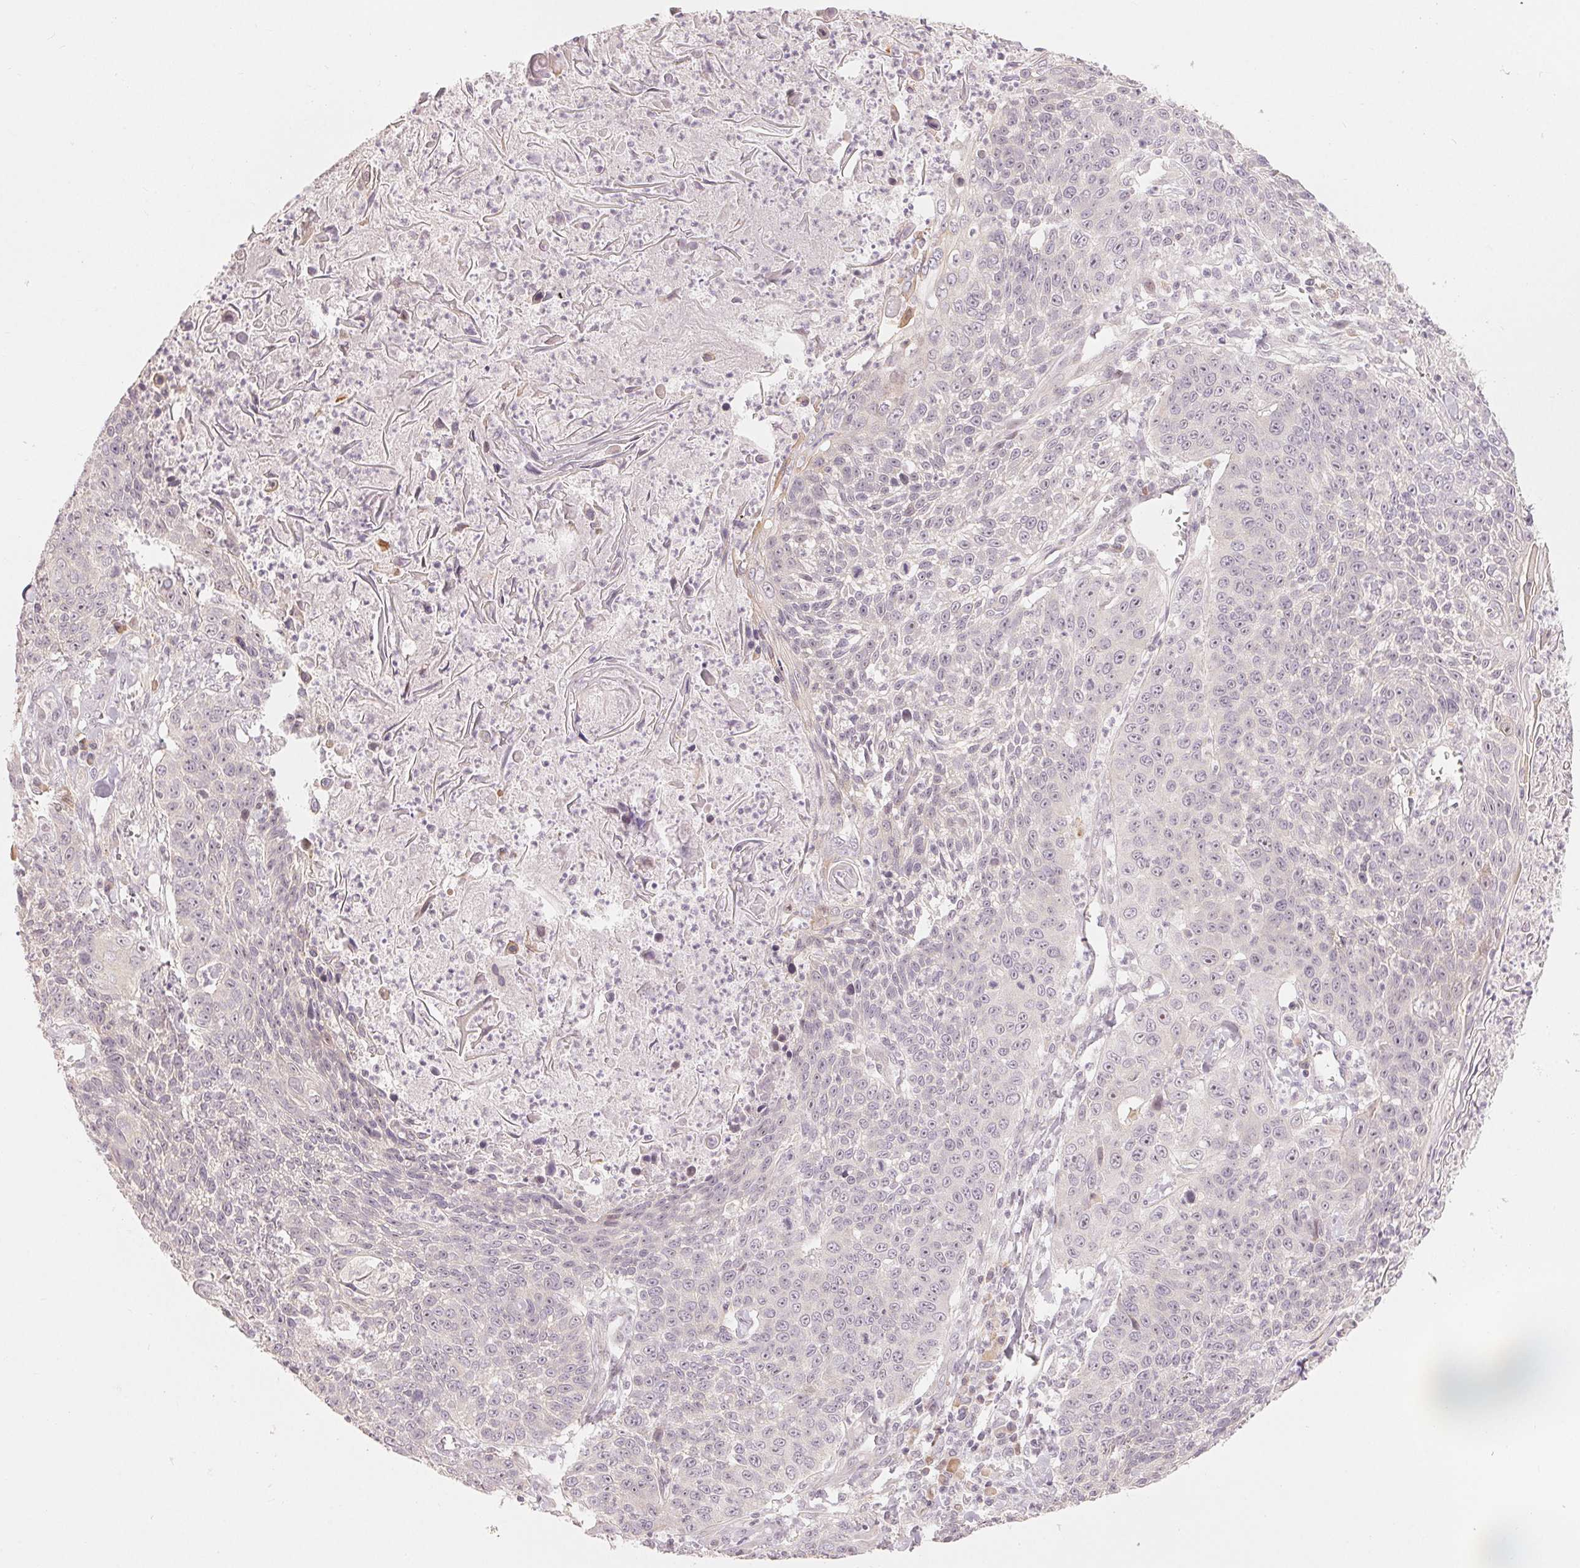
{"staining": {"intensity": "negative", "quantity": "none", "location": "none"}, "tissue": "lung cancer", "cell_type": "Tumor cells", "image_type": "cancer", "snomed": [{"axis": "morphology", "description": "Squamous cell carcinoma, NOS"}, {"axis": "morphology", "description": "Squamous cell carcinoma, metastatic, NOS"}, {"axis": "topography", "description": "Lung"}, {"axis": "topography", "description": "Pleura, NOS"}], "caption": "Lung metastatic squamous cell carcinoma stained for a protein using immunohistochemistry (IHC) demonstrates no positivity tumor cells.", "gene": "DENND2C", "patient": {"sex": "male", "age": 72}}